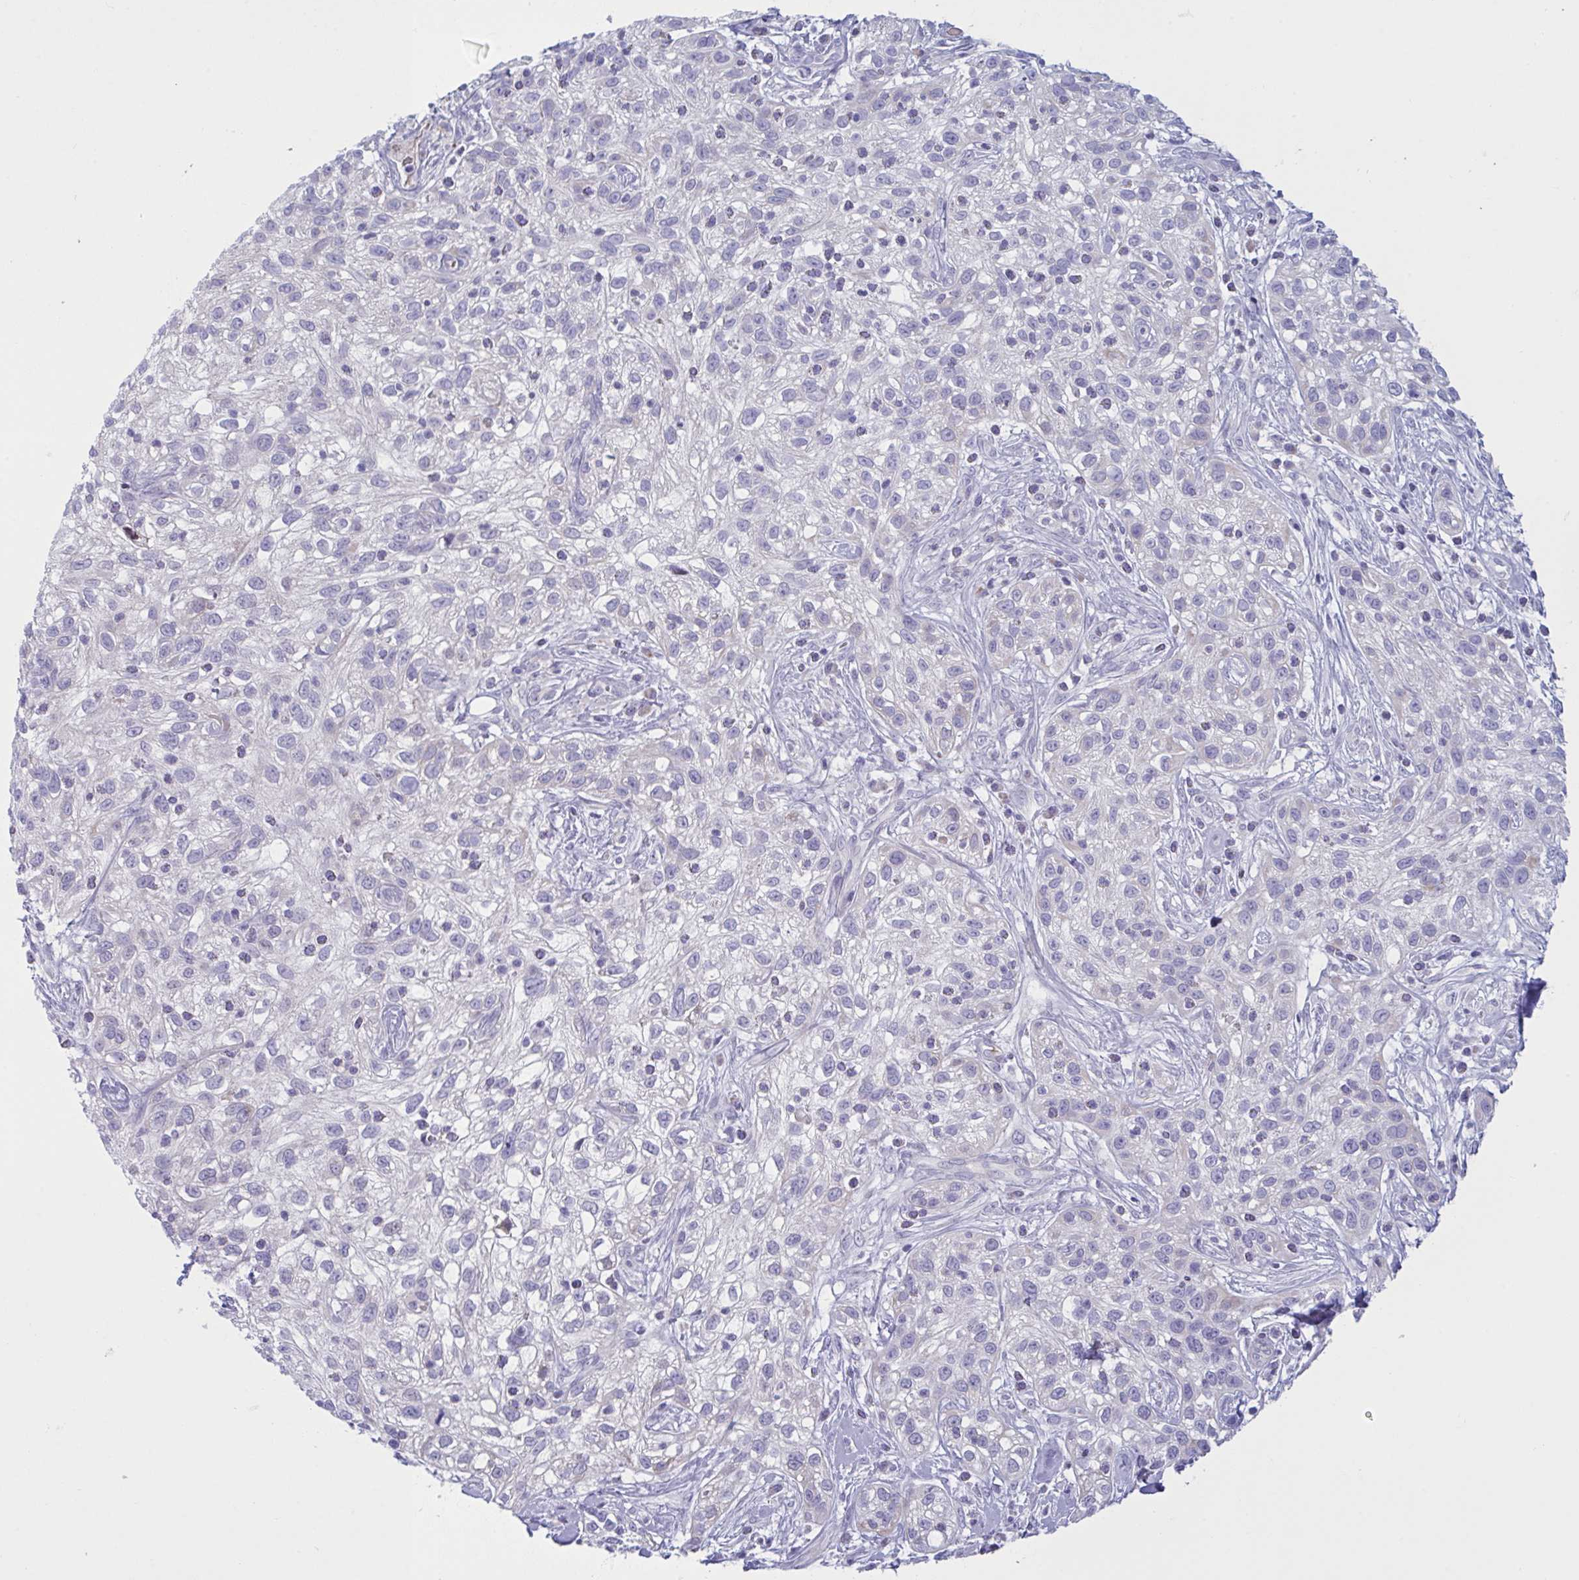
{"staining": {"intensity": "negative", "quantity": "none", "location": "none"}, "tissue": "skin cancer", "cell_type": "Tumor cells", "image_type": "cancer", "snomed": [{"axis": "morphology", "description": "Squamous cell carcinoma, NOS"}, {"axis": "topography", "description": "Skin"}], "caption": "Tumor cells are negative for protein expression in human skin cancer.", "gene": "VWC2", "patient": {"sex": "male", "age": 82}}